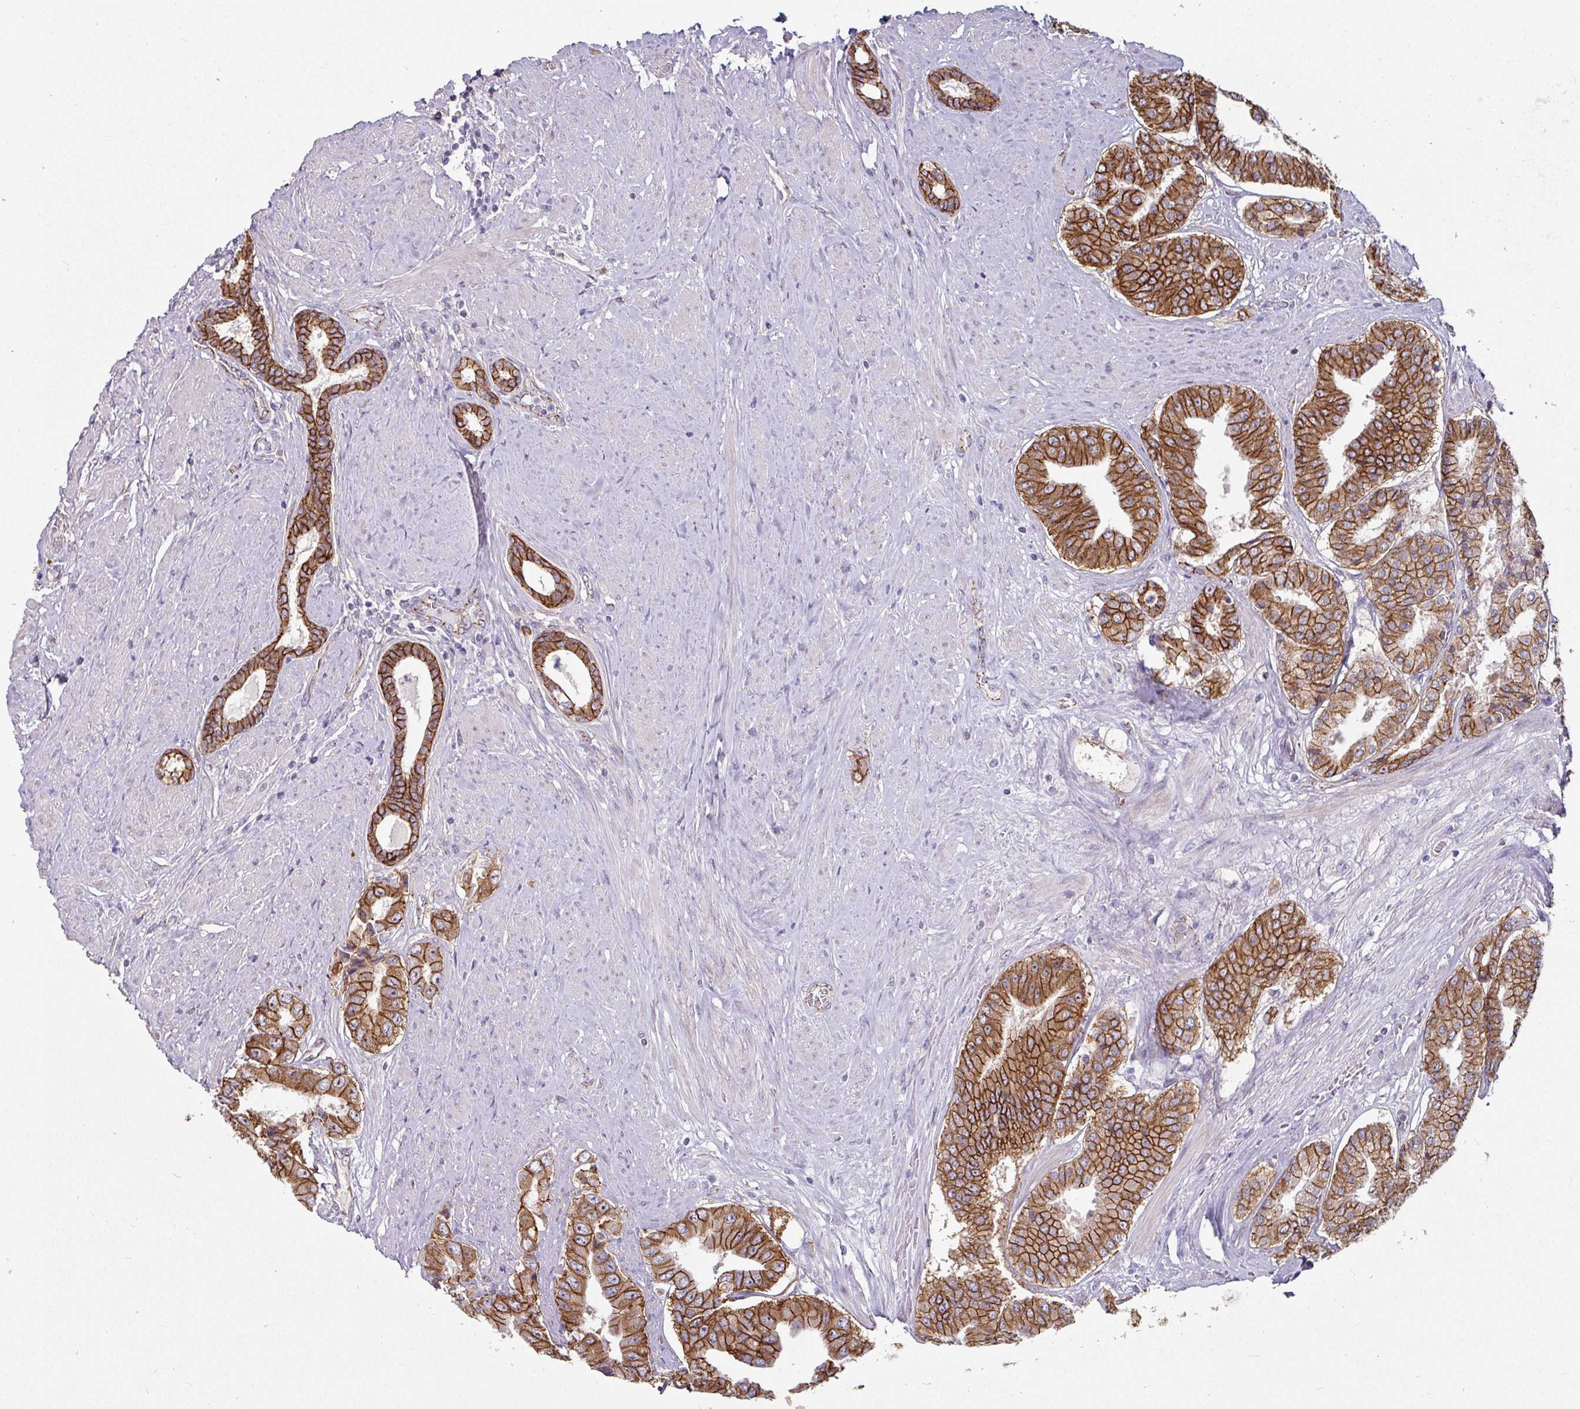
{"staining": {"intensity": "moderate", "quantity": ">75%", "location": "cytoplasmic/membranous"}, "tissue": "prostate cancer", "cell_type": "Tumor cells", "image_type": "cancer", "snomed": [{"axis": "morphology", "description": "Adenocarcinoma, High grade"}, {"axis": "topography", "description": "Prostate"}], "caption": "Immunohistochemical staining of human prostate cancer shows medium levels of moderate cytoplasmic/membranous protein staining in approximately >75% of tumor cells. The staining is performed using DAB (3,3'-diaminobenzidine) brown chromogen to label protein expression. The nuclei are counter-stained blue using hematoxylin.", "gene": "JUP", "patient": {"sex": "male", "age": 63}}